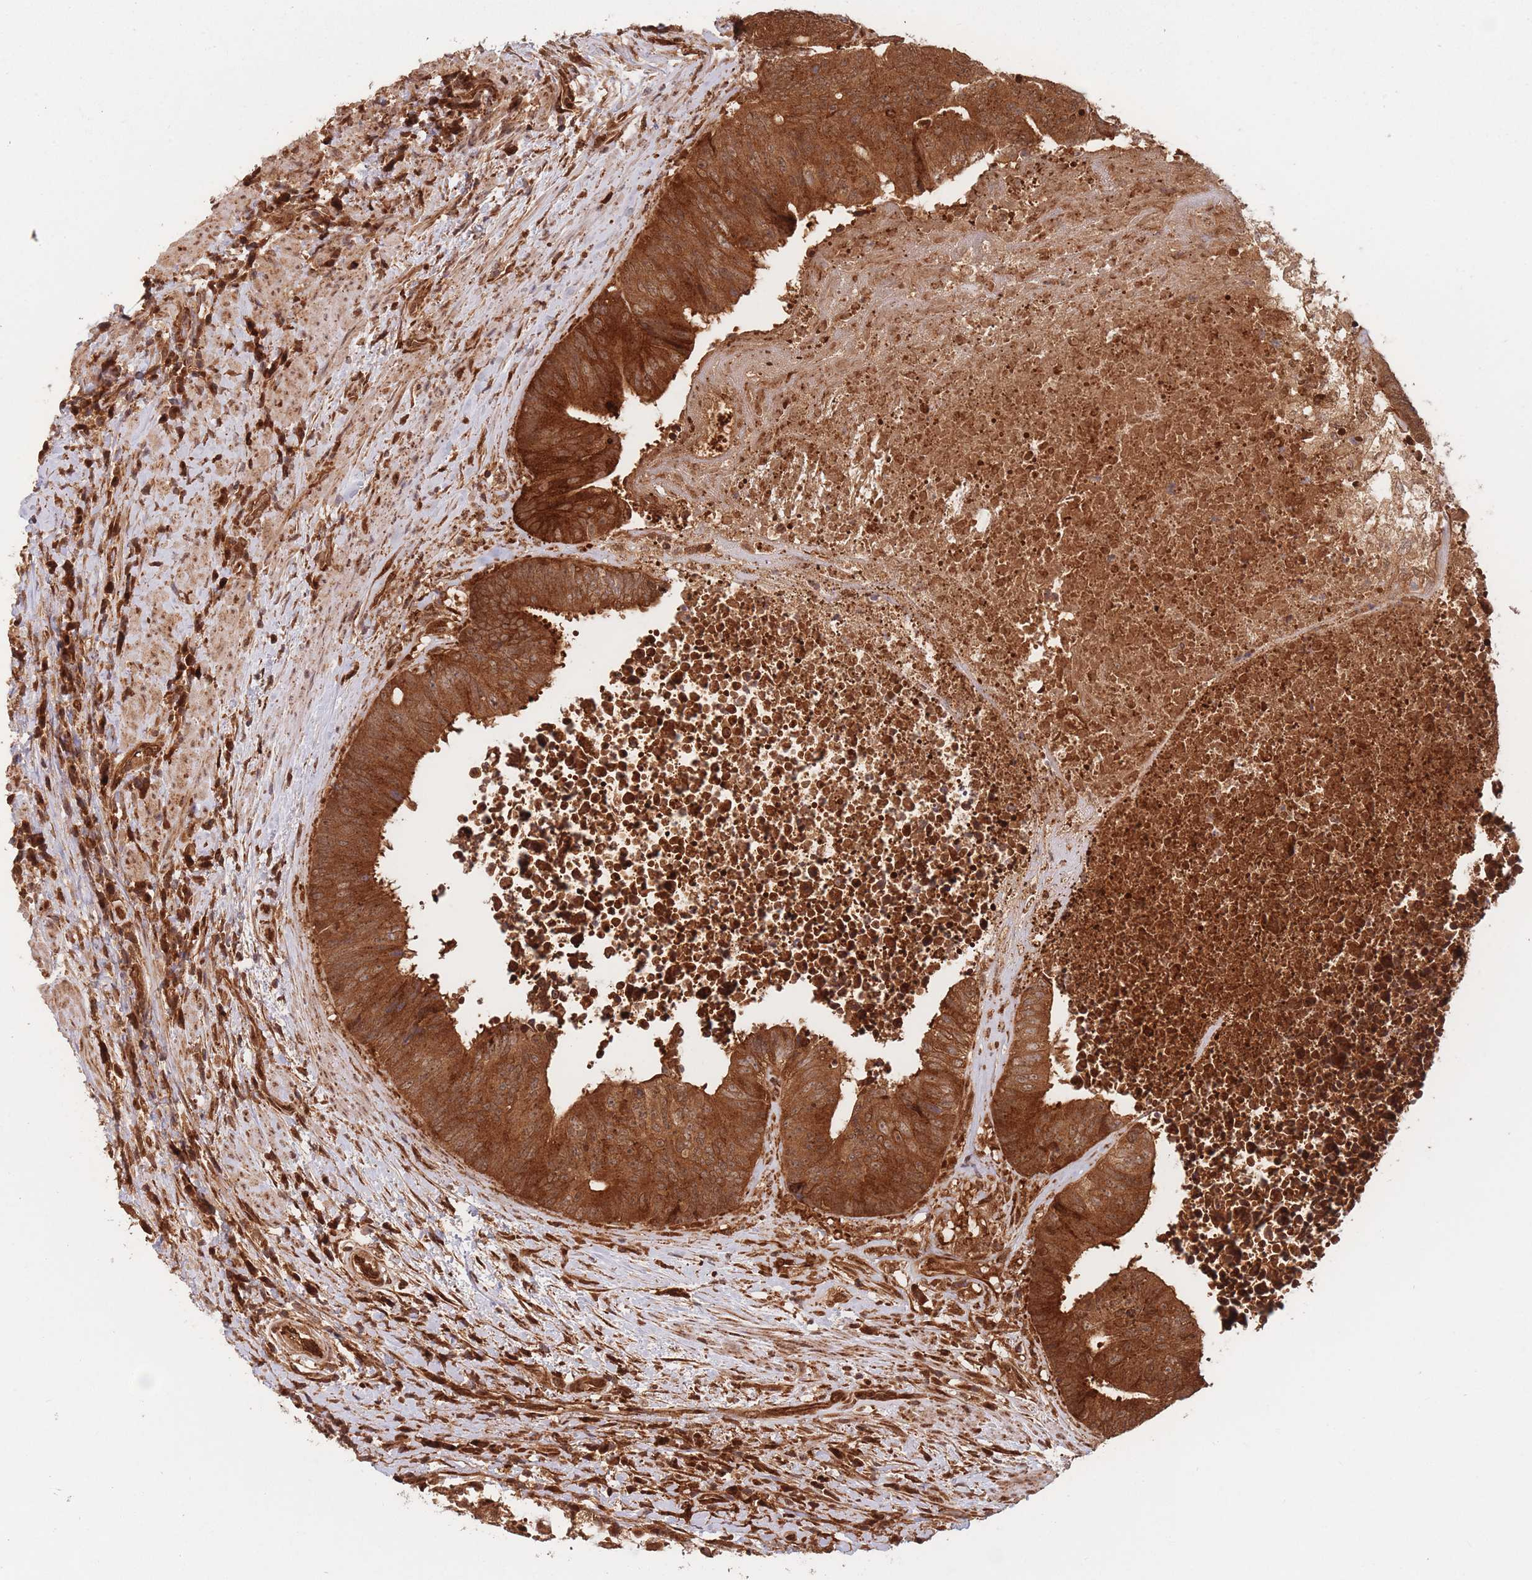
{"staining": {"intensity": "strong", "quantity": ">75%", "location": "cytoplasmic/membranous"}, "tissue": "colorectal cancer", "cell_type": "Tumor cells", "image_type": "cancer", "snomed": [{"axis": "morphology", "description": "Adenocarcinoma, NOS"}, {"axis": "topography", "description": "Rectum"}], "caption": "A micrograph showing strong cytoplasmic/membranous staining in approximately >75% of tumor cells in colorectal cancer (adenocarcinoma), as visualized by brown immunohistochemical staining.", "gene": "PODXL2", "patient": {"sex": "male", "age": 72}}